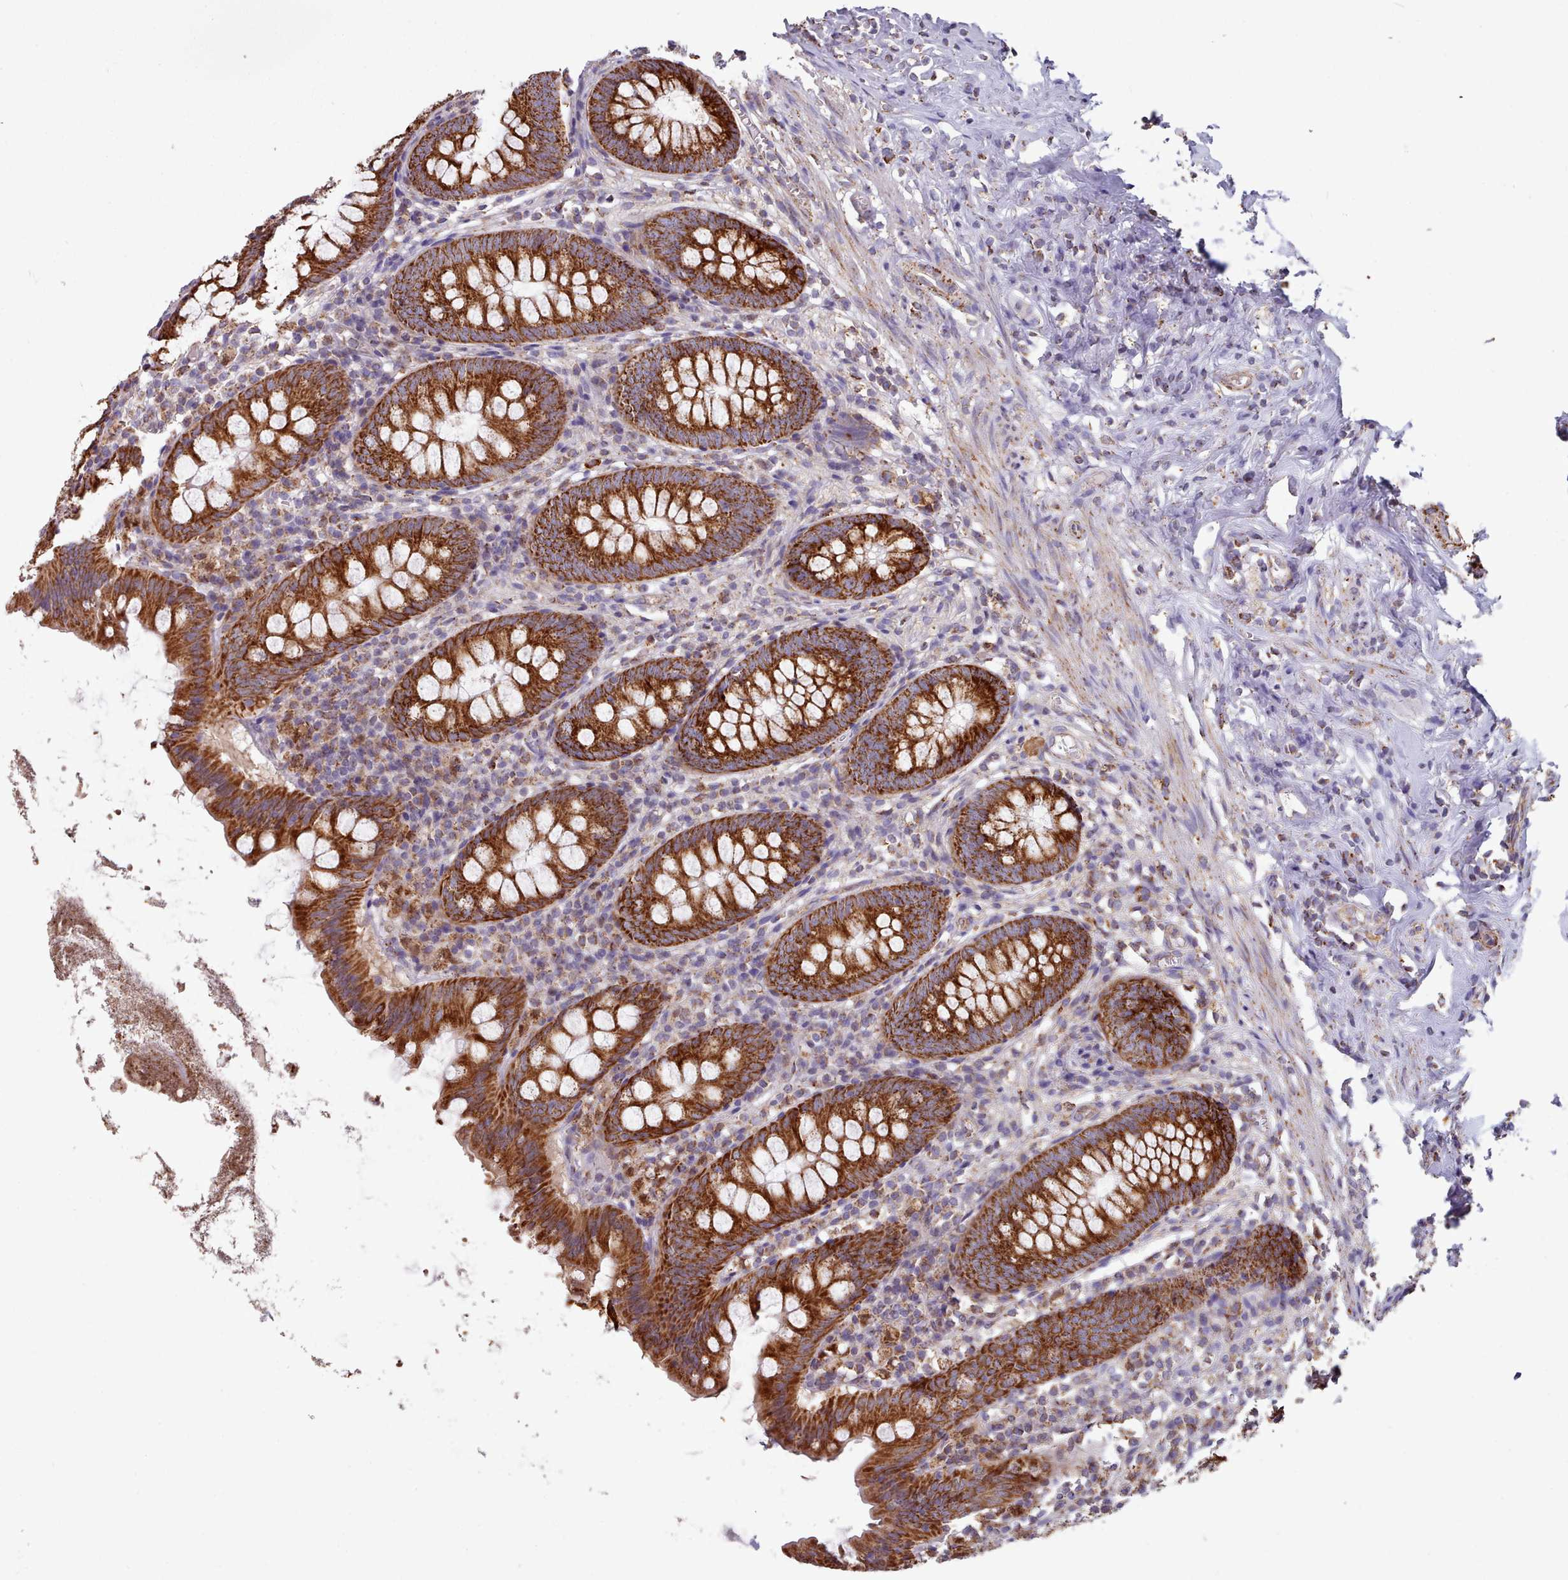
{"staining": {"intensity": "strong", "quantity": ">75%", "location": "cytoplasmic/membranous"}, "tissue": "appendix", "cell_type": "Glandular cells", "image_type": "normal", "snomed": [{"axis": "morphology", "description": "Normal tissue, NOS"}, {"axis": "topography", "description": "Appendix"}], "caption": "Immunohistochemical staining of normal human appendix reveals strong cytoplasmic/membranous protein staining in approximately >75% of glandular cells.", "gene": "HSDL2", "patient": {"sex": "female", "age": 51}}